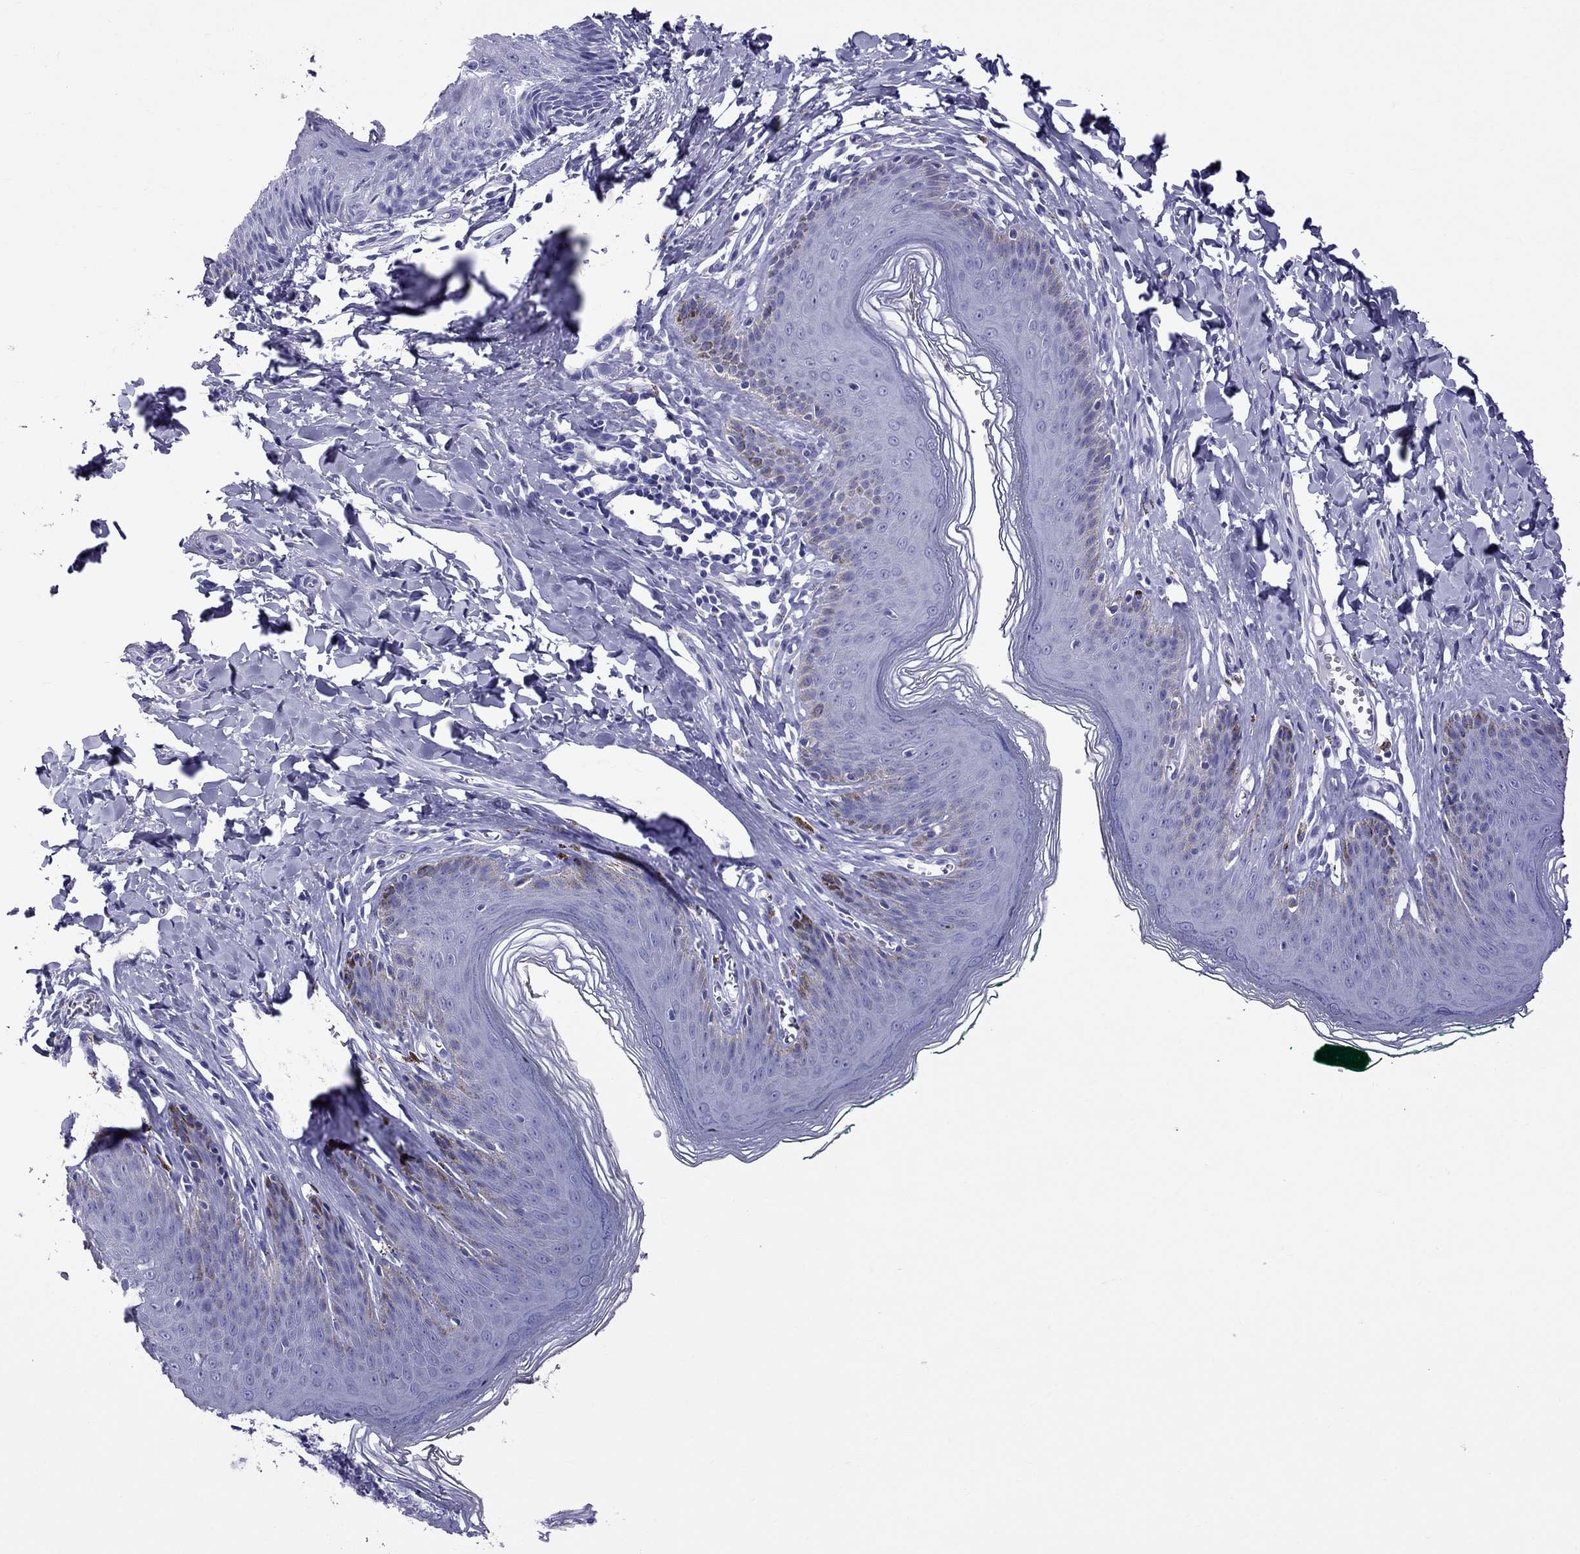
{"staining": {"intensity": "negative", "quantity": "none", "location": "none"}, "tissue": "skin", "cell_type": "Epidermal cells", "image_type": "normal", "snomed": [{"axis": "morphology", "description": "Normal tissue, NOS"}, {"axis": "topography", "description": "Vulva"}, {"axis": "topography", "description": "Peripheral nerve tissue"}], "caption": "The image reveals no significant staining in epidermal cells of skin. (Immunohistochemistry, brightfield microscopy, high magnification).", "gene": "TTLL13", "patient": {"sex": "female", "age": 66}}